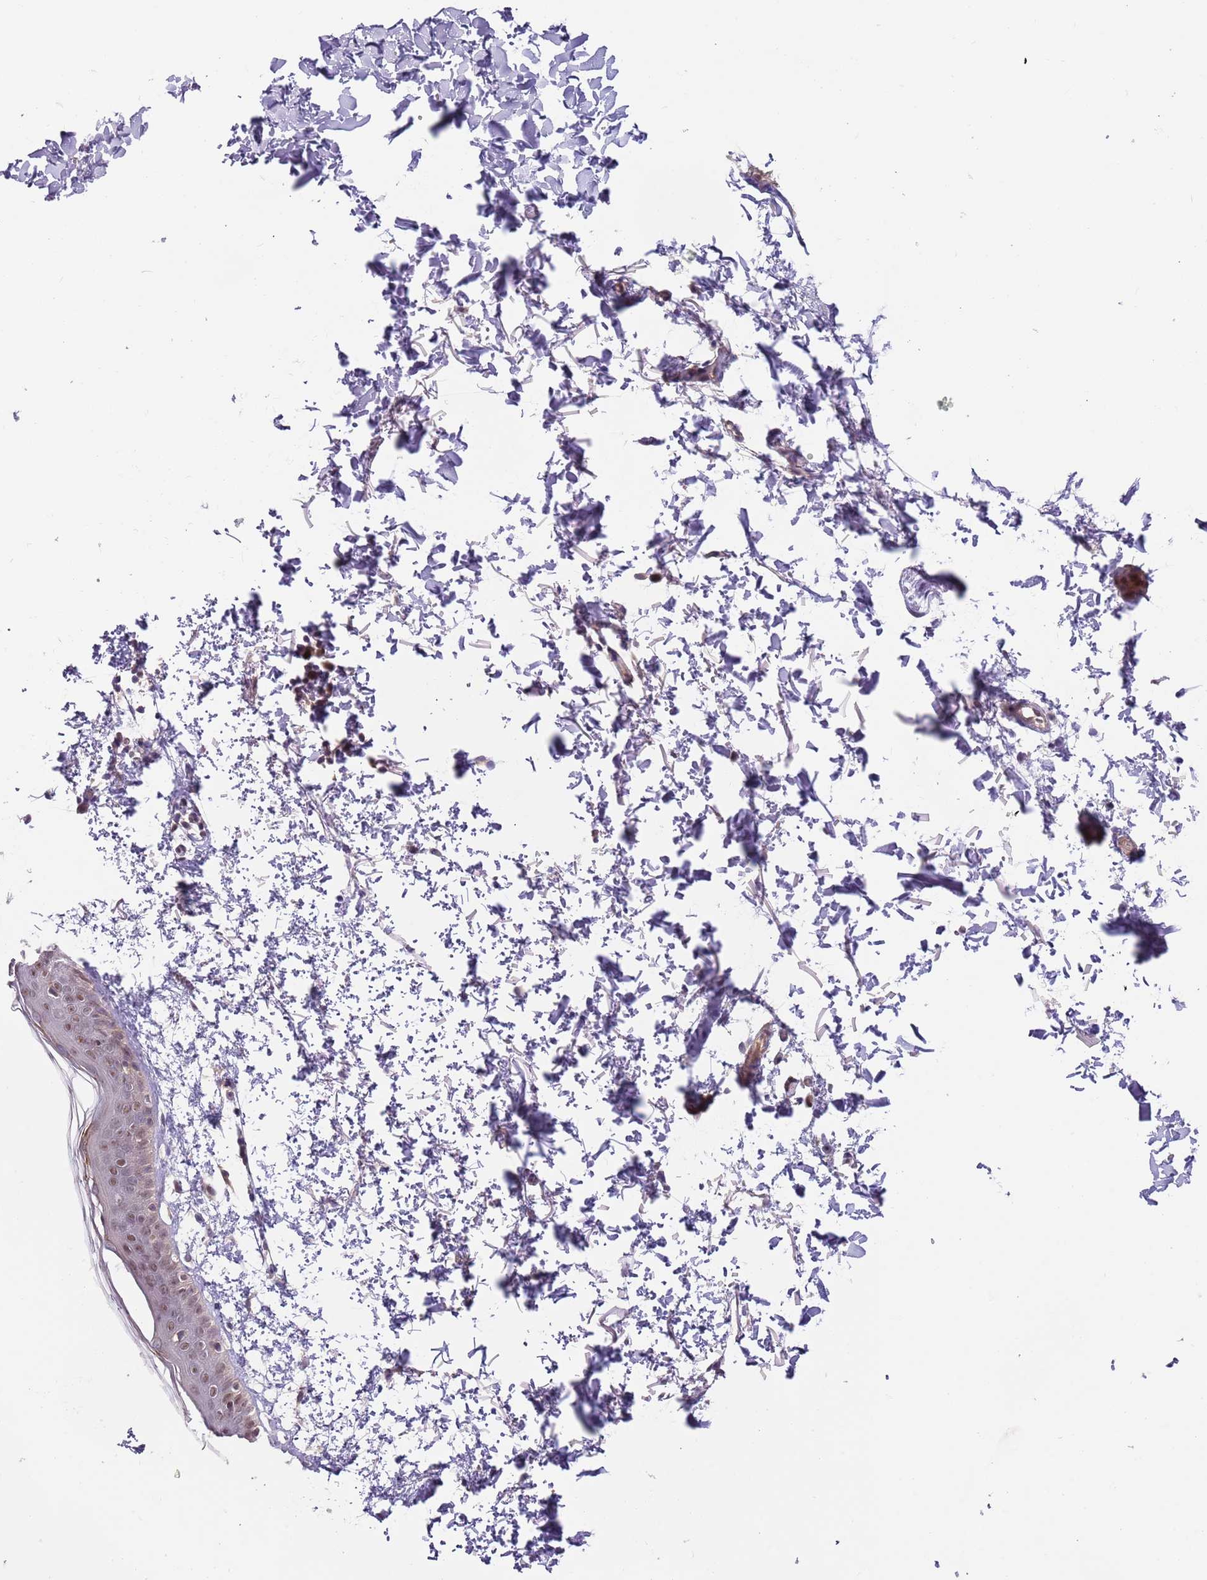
{"staining": {"intensity": "weak", "quantity": ">75%", "location": "nuclear"}, "tissue": "skin", "cell_type": "Fibroblasts", "image_type": "normal", "snomed": [{"axis": "morphology", "description": "Normal tissue, NOS"}, {"axis": "topography", "description": "Skin"}], "caption": "Skin stained for a protein (brown) shows weak nuclear positive positivity in about >75% of fibroblasts.", "gene": "RMND5B", "patient": {"sex": "male", "age": 66}}